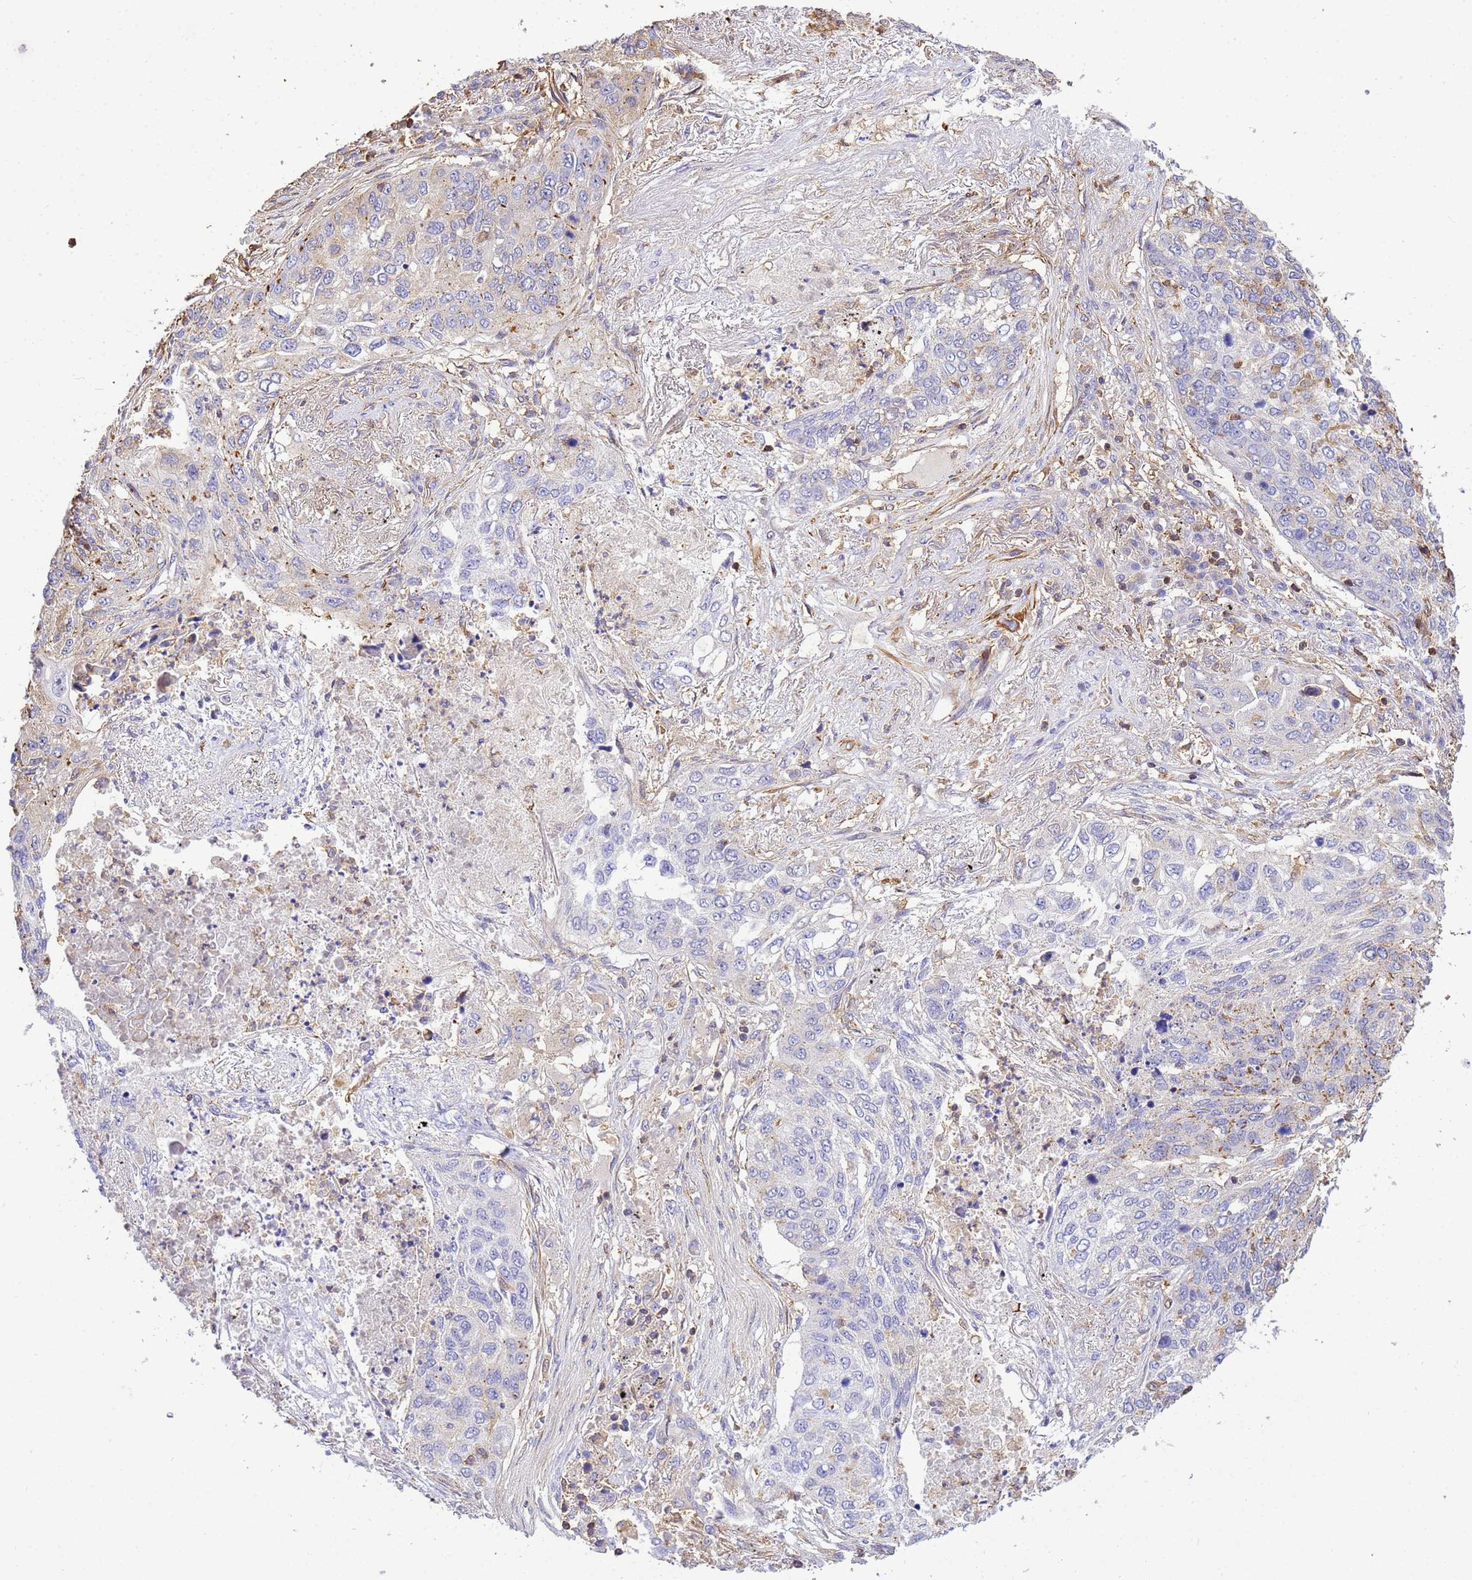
{"staining": {"intensity": "moderate", "quantity": "<25%", "location": "cytoplasmic/membranous"}, "tissue": "lung cancer", "cell_type": "Tumor cells", "image_type": "cancer", "snomed": [{"axis": "morphology", "description": "Squamous cell carcinoma, NOS"}, {"axis": "topography", "description": "Lung"}], "caption": "Approximately <25% of tumor cells in lung cancer (squamous cell carcinoma) show moderate cytoplasmic/membranous protein positivity as visualized by brown immunohistochemical staining.", "gene": "WDR64", "patient": {"sex": "female", "age": 63}}